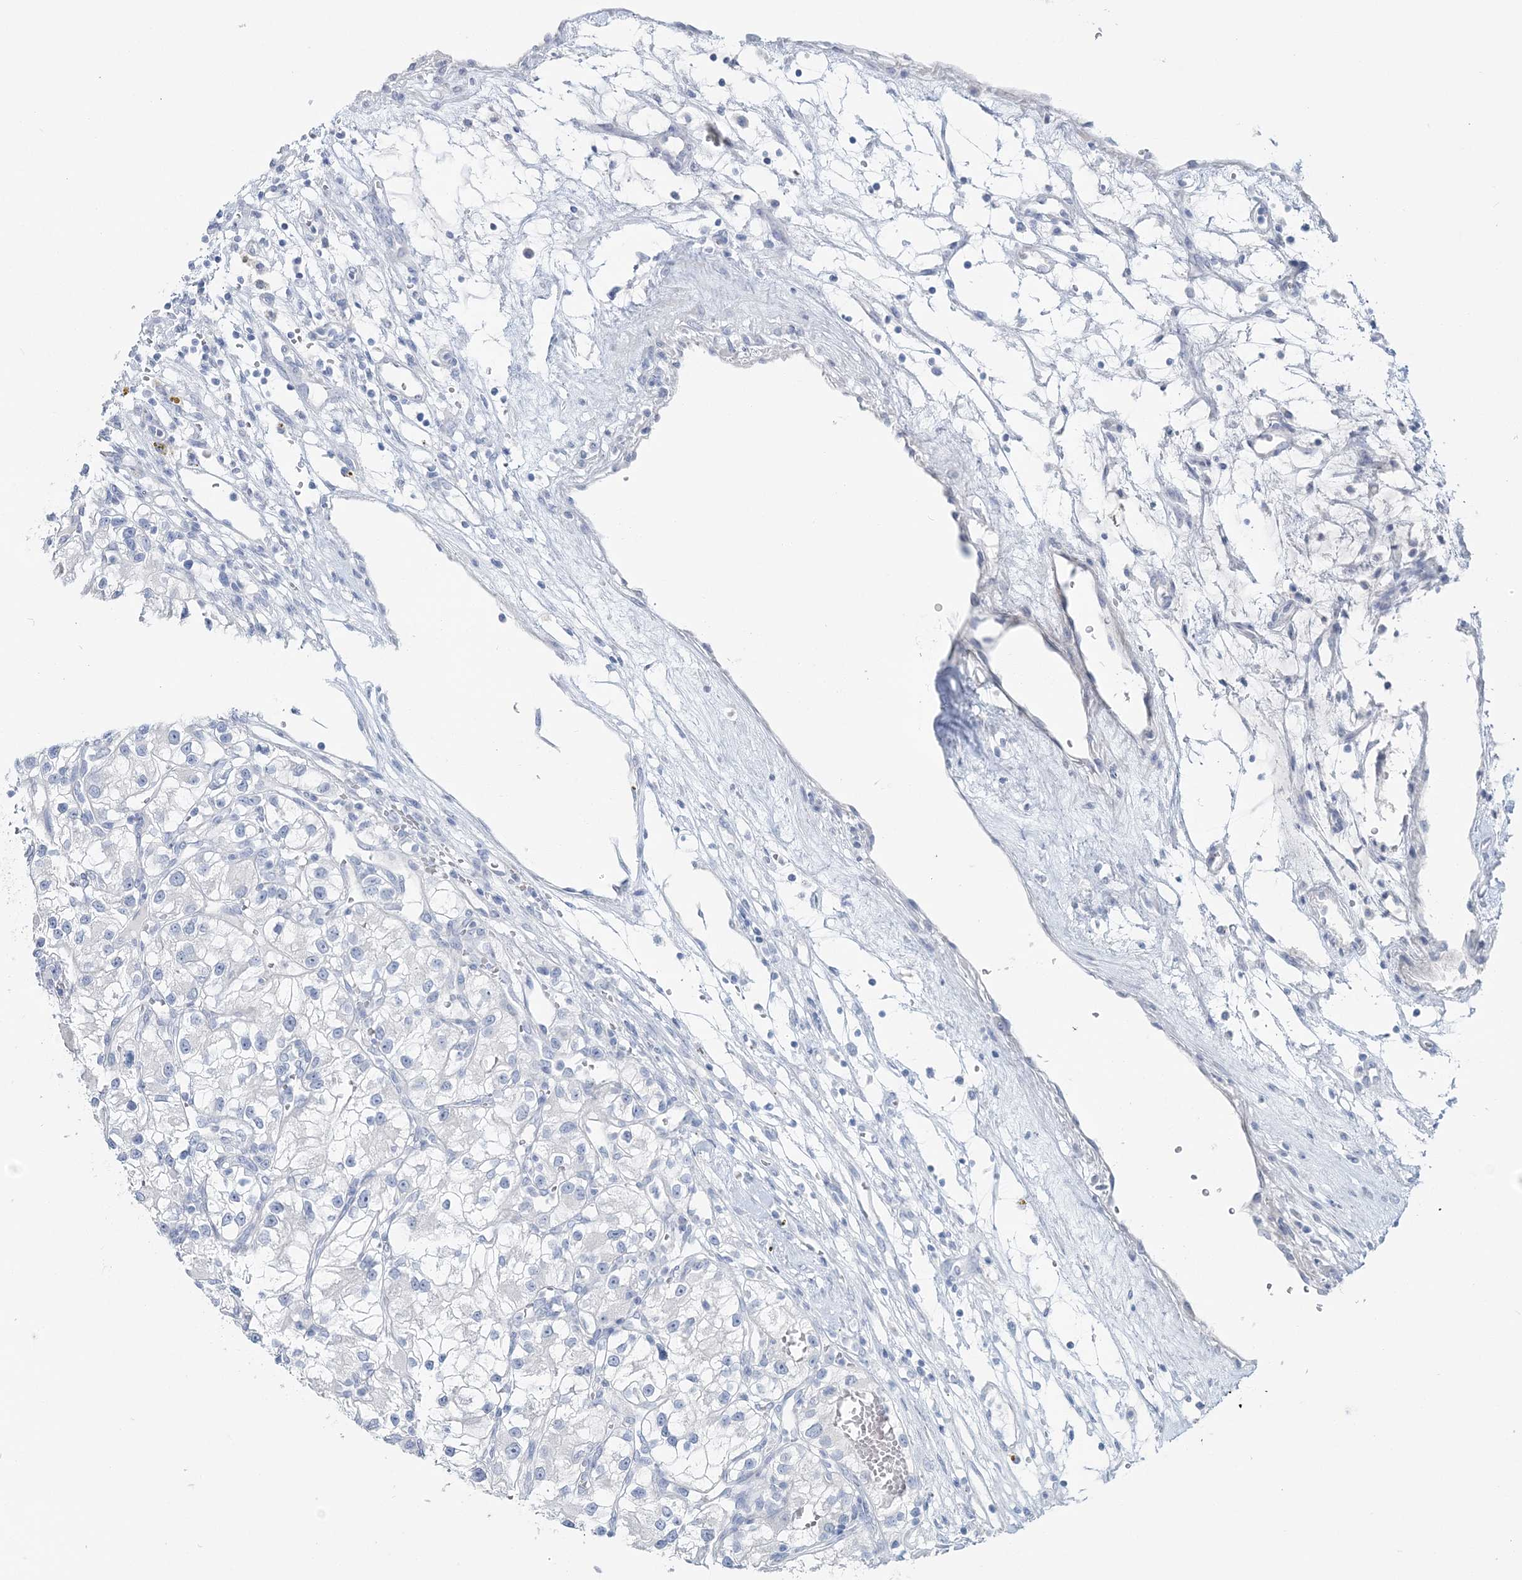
{"staining": {"intensity": "negative", "quantity": "none", "location": "none"}, "tissue": "renal cancer", "cell_type": "Tumor cells", "image_type": "cancer", "snomed": [{"axis": "morphology", "description": "Adenocarcinoma, NOS"}, {"axis": "topography", "description": "Kidney"}], "caption": "The IHC micrograph has no significant staining in tumor cells of renal cancer tissue.", "gene": "CYP3A4", "patient": {"sex": "female", "age": 57}}